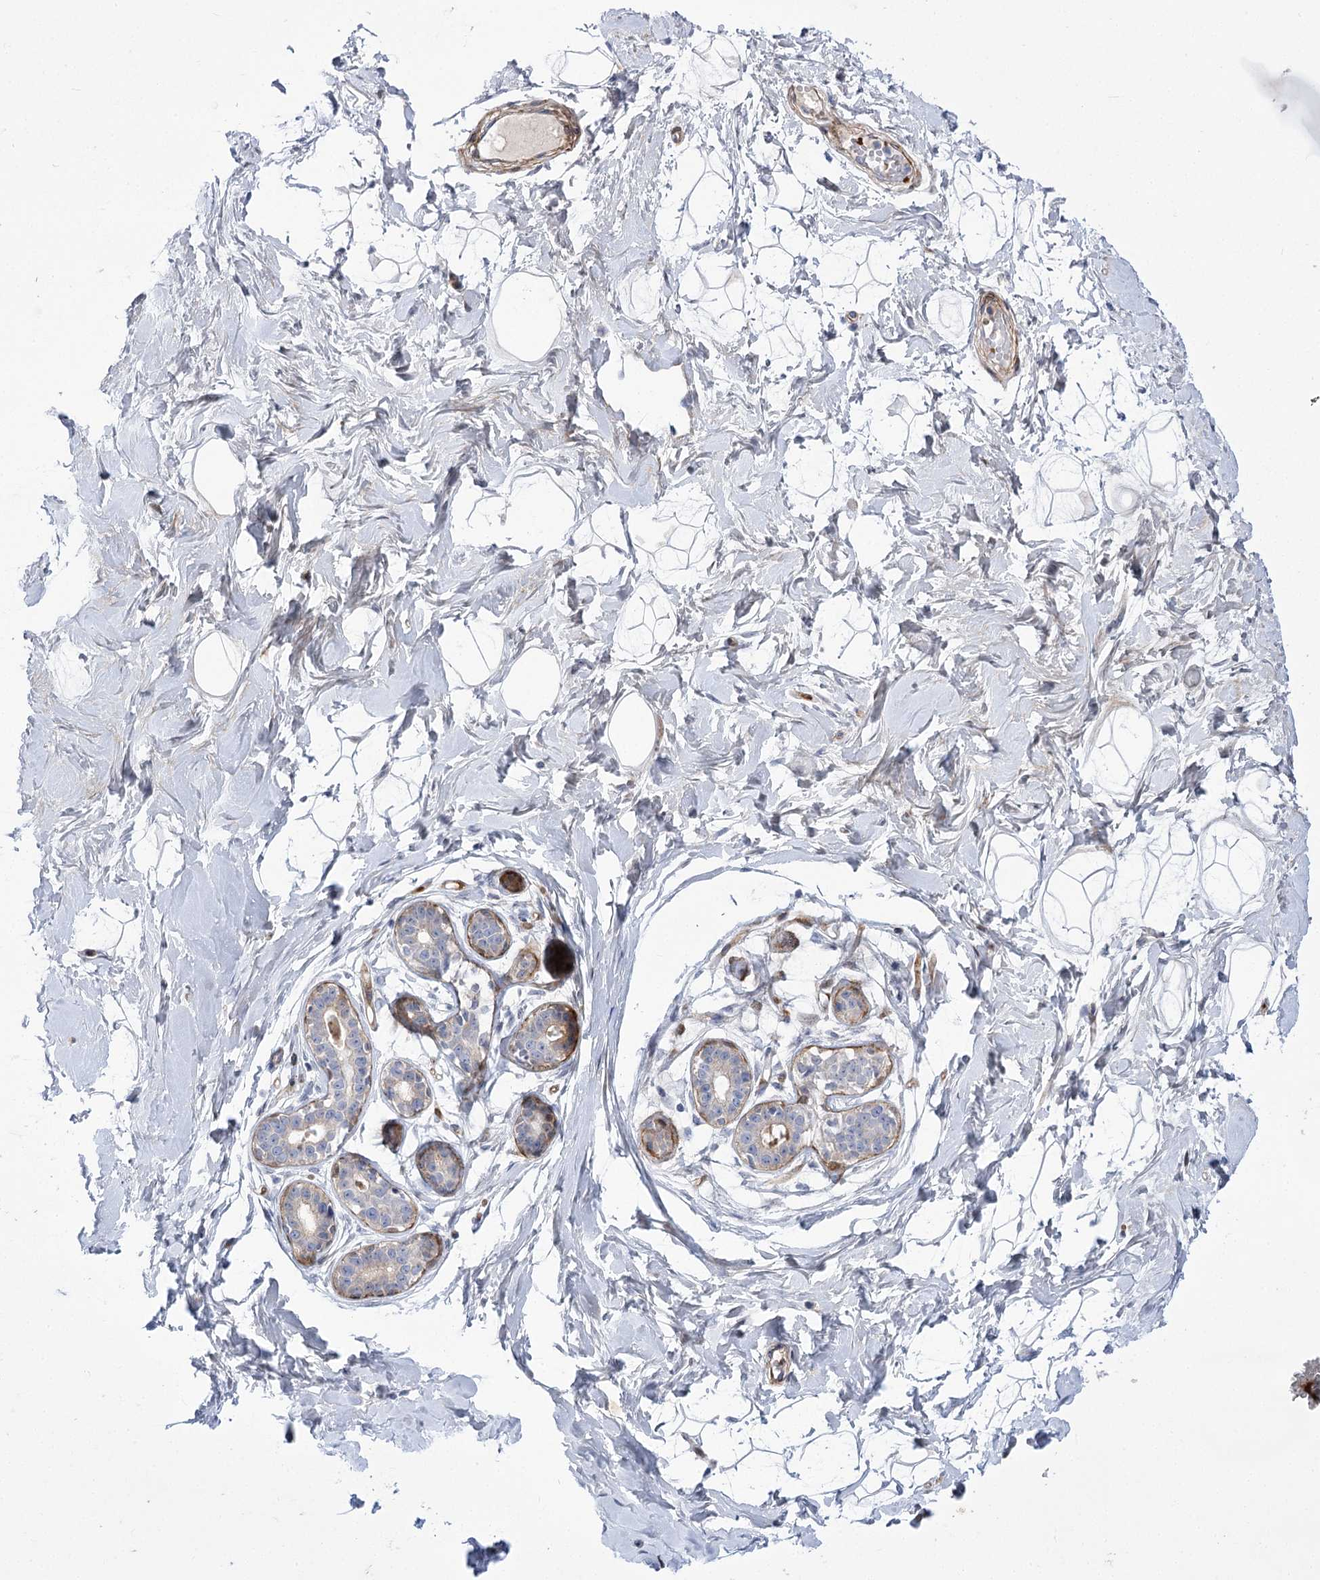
{"staining": {"intensity": "negative", "quantity": "none", "location": "none"}, "tissue": "breast", "cell_type": "Adipocytes", "image_type": "normal", "snomed": [{"axis": "morphology", "description": "Normal tissue, NOS"}, {"axis": "morphology", "description": "Adenoma, NOS"}, {"axis": "topography", "description": "Breast"}], "caption": "Immunohistochemistry of normal human breast shows no expression in adipocytes.", "gene": "ANKRD23", "patient": {"sex": "female", "age": 23}}